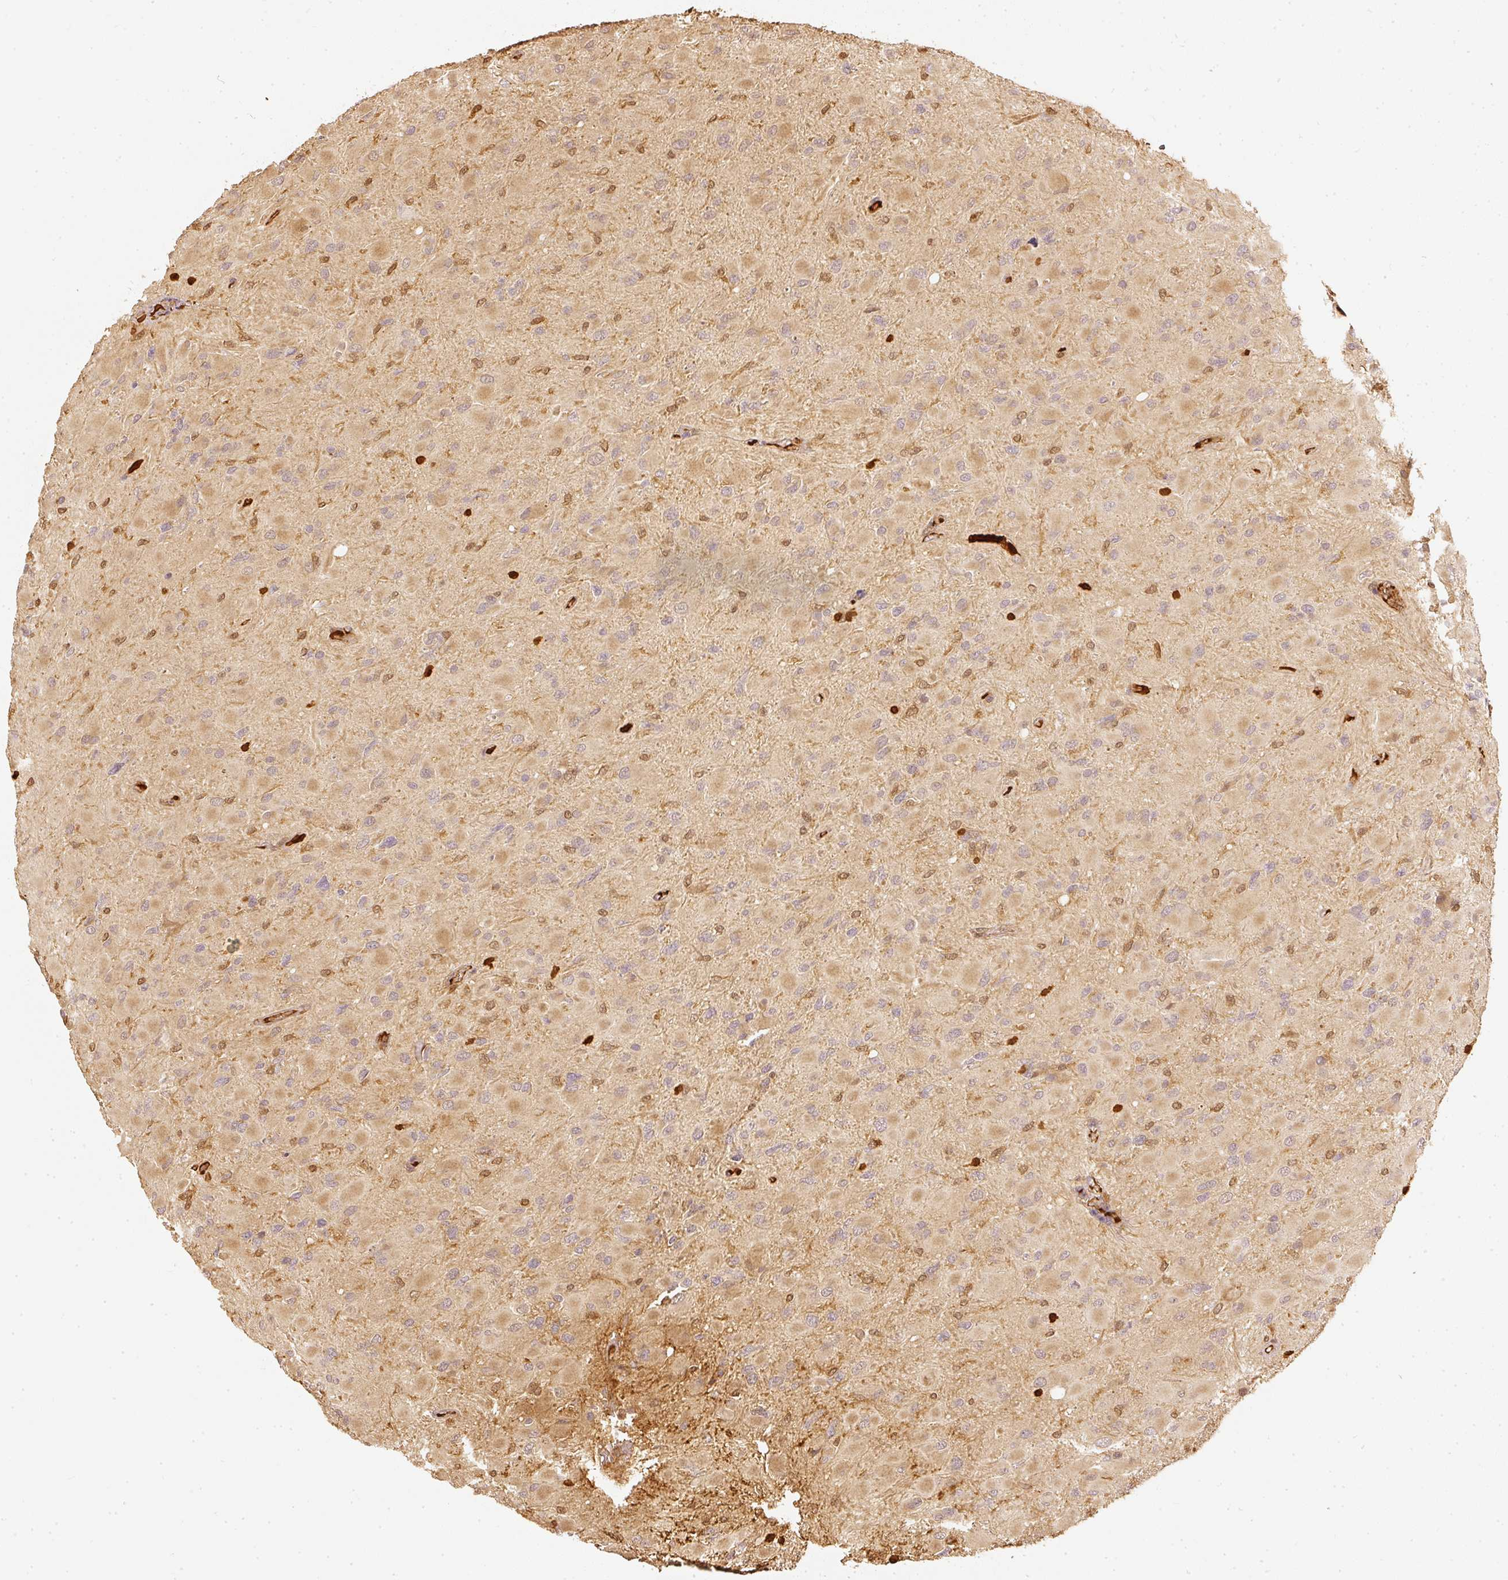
{"staining": {"intensity": "moderate", "quantity": "<25%", "location": "cytoplasmic/membranous"}, "tissue": "glioma", "cell_type": "Tumor cells", "image_type": "cancer", "snomed": [{"axis": "morphology", "description": "Glioma, malignant, High grade"}, {"axis": "topography", "description": "Cerebral cortex"}], "caption": "Protein expression by IHC exhibits moderate cytoplasmic/membranous expression in about <25% of tumor cells in glioma.", "gene": "PFN1", "patient": {"sex": "female", "age": 36}}